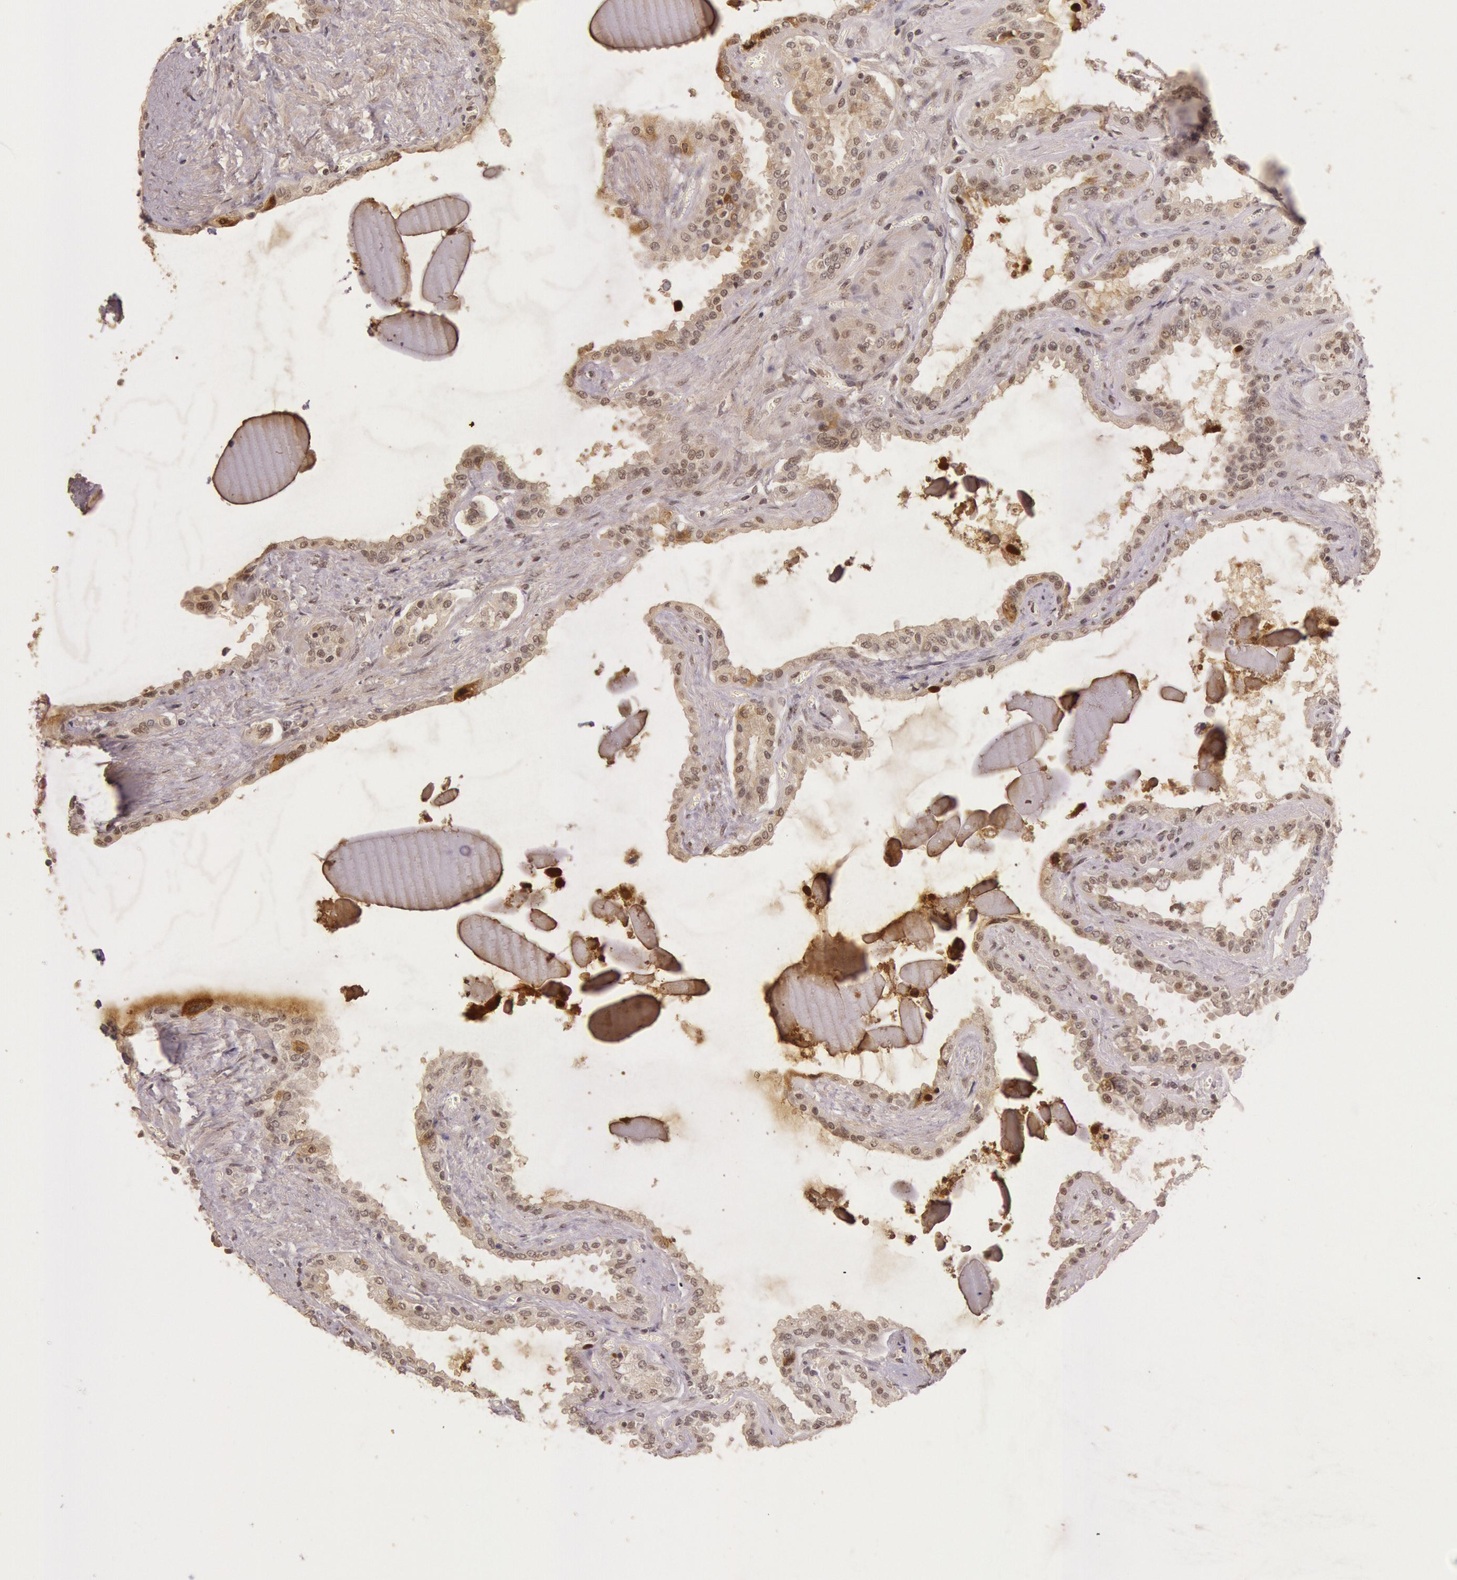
{"staining": {"intensity": "moderate", "quantity": ">75%", "location": "cytoplasmic/membranous"}, "tissue": "seminal vesicle", "cell_type": "Glandular cells", "image_type": "normal", "snomed": [{"axis": "morphology", "description": "Normal tissue, NOS"}, {"axis": "morphology", "description": "Inflammation, NOS"}, {"axis": "topography", "description": "Urinary bladder"}, {"axis": "topography", "description": "Prostate"}, {"axis": "topography", "description": "Seminal veicle"}], "caption": "Seminal vesicle stained with DAB IHC displays medium levels of moderate cytoplasmic/membranous expression in about >75% of glandular cells. (DAB (3,3'-diaminobenzidine) = brown stain, brightfield microscopy at high magnification).", "gene": "RTL10", "patient": {"sex": "male", "age": 82}}